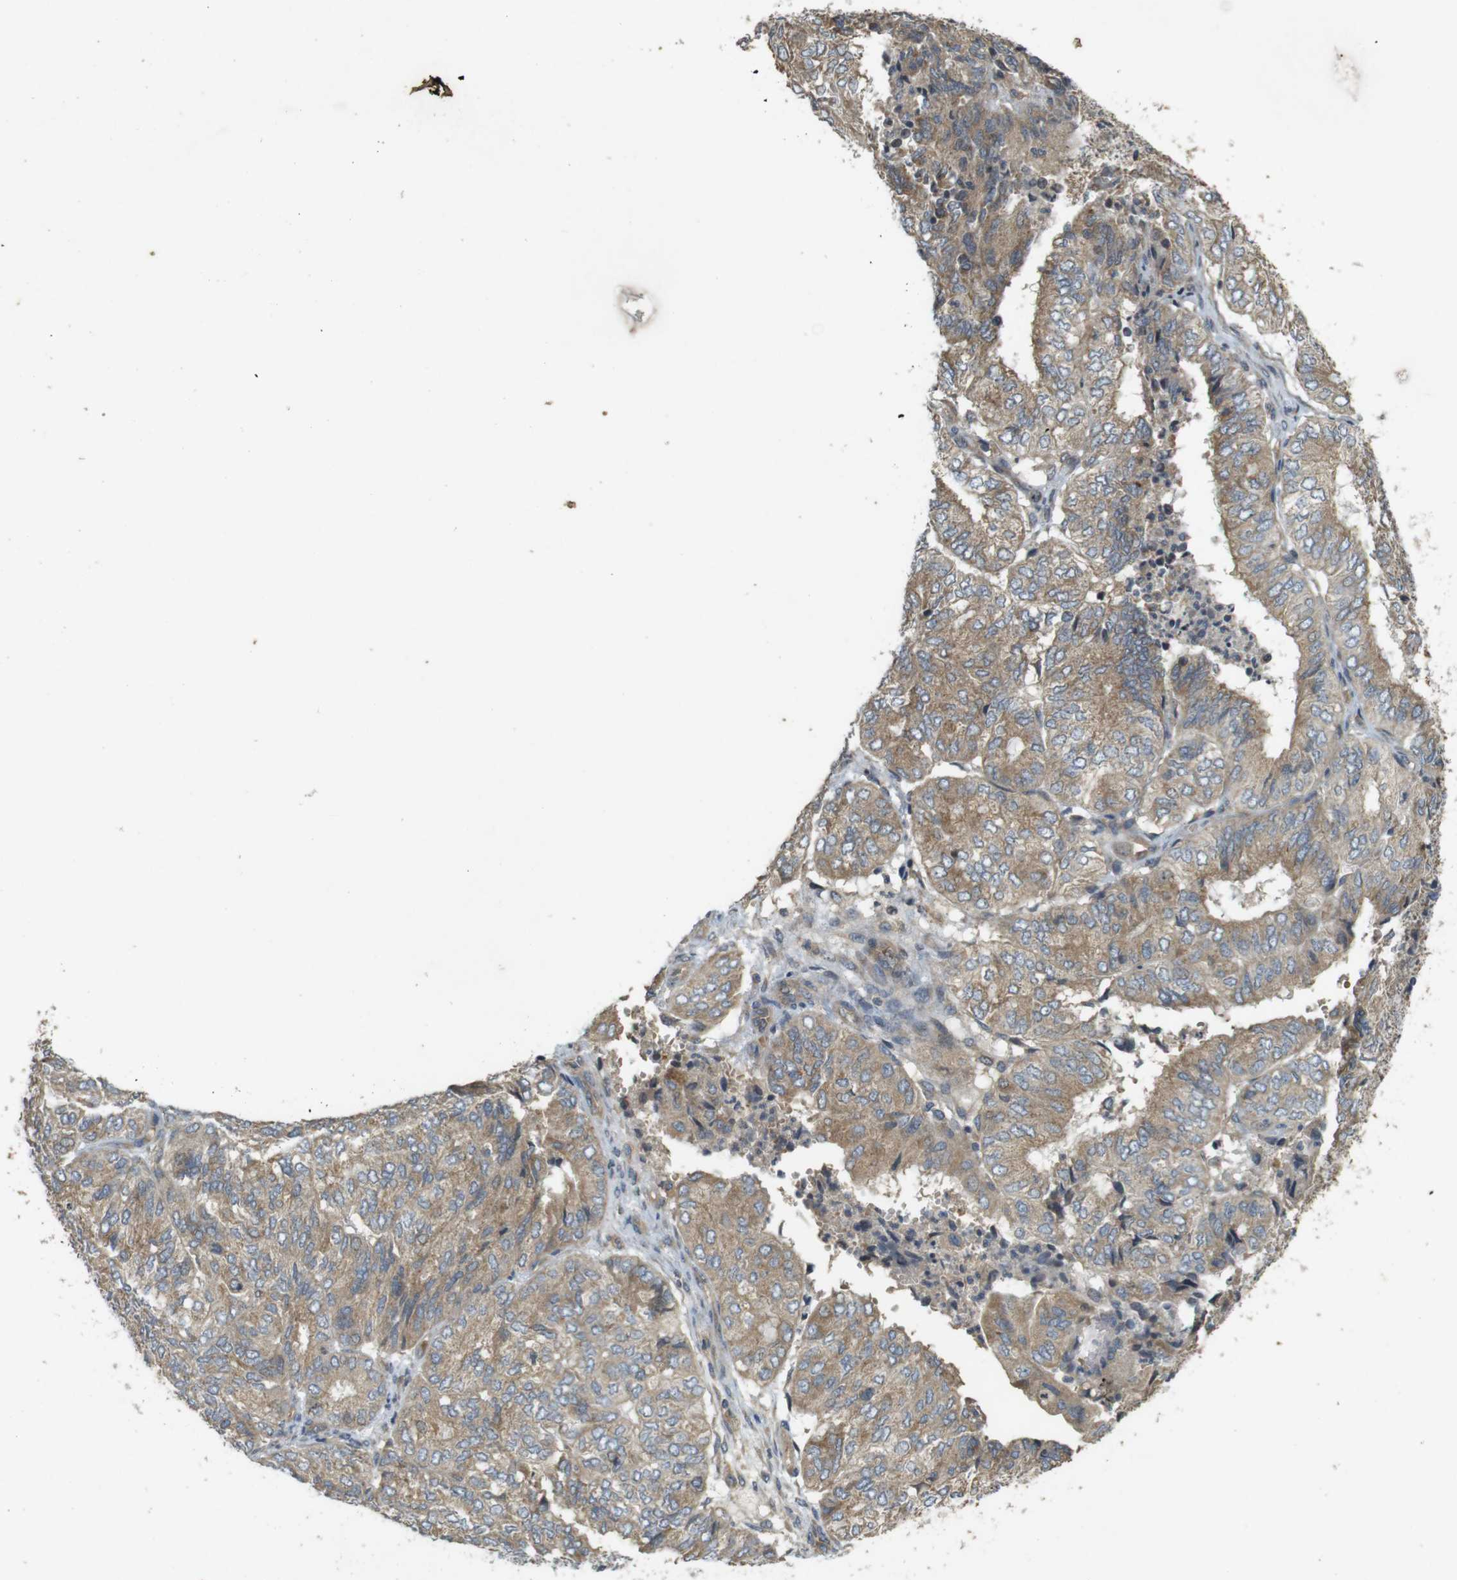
{"staining": {"intensity": "moderate", "quantity": ">75%", "location": "cytoplasmic/membranous"}, "tissue": "endometrial cancer", "cell_type": "Tumor cells", "image_type": "cancer", "snomed": [{"axis": "morphology", "description": "Adenocarcinoma, NOS"}, {"axis": "topography", "description": "Uterus"}], "caption": "Immunohistochemistry staining of endometrial cancer (adenocarcinoma), which exhibits medium levels of moderate cytoplasmic/membranous positivity in about >75% of tumor cells indicating moderate cytoplasmic/membranous protein positivity. The staining was performed using DAB (3,3'-diaminobenzidine) (brown) for protein detection and nuclei were counterstained in hematoxylin (blue).", "gene": "CLTC", "patient": {"sex": "female", "age": 60}}